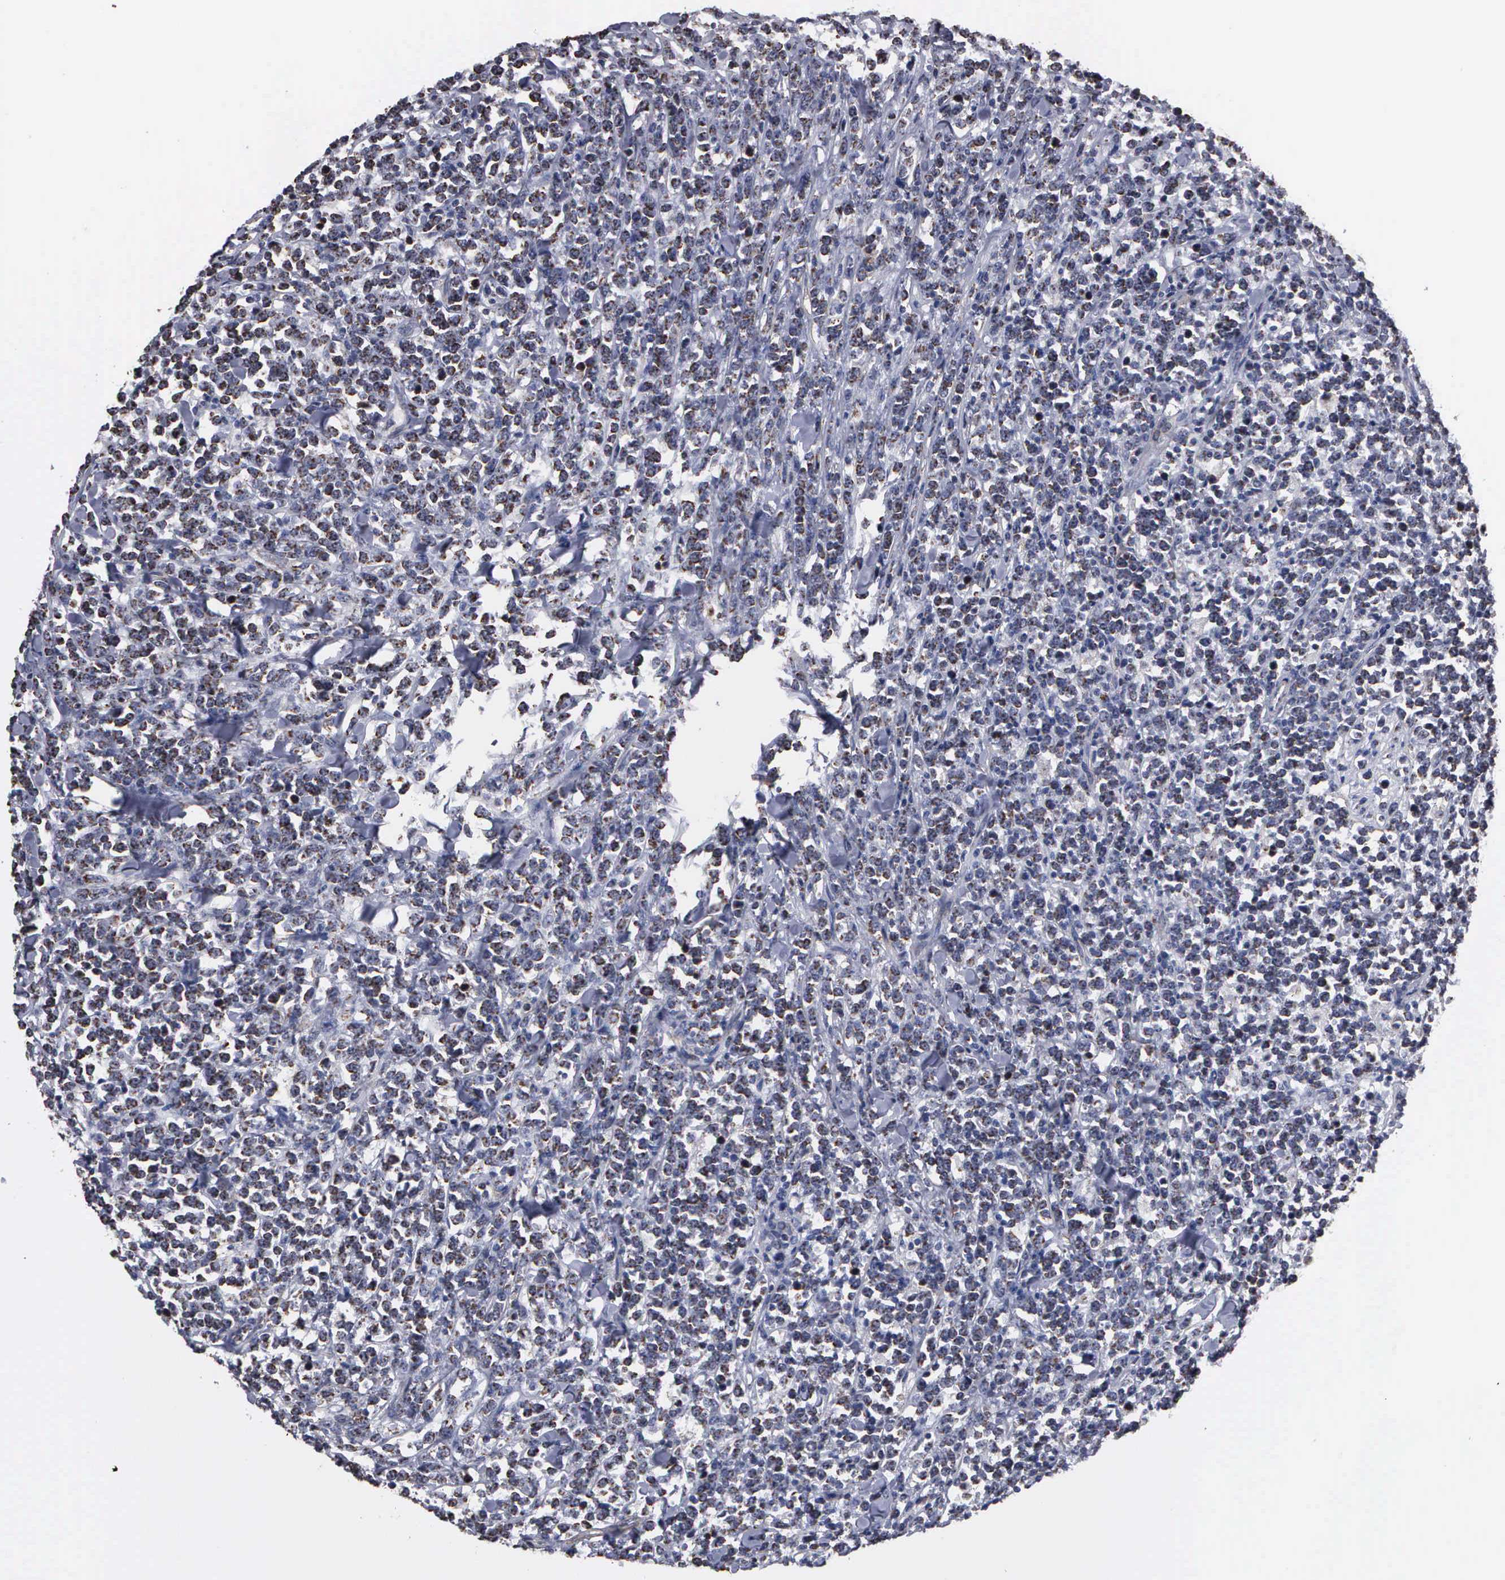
{"staining": {"intensity": "weak", "quantity": "25%-75%", "location": "cytoplasmic/membranous,nuclear"}, "tissue": "lymphoma", "cell_type": "Tumor cells", "image_type": "cancer", "snomed": [{"axis": "morphology", "description": "Malignant lymphoma, non-Hodgkin's type, High grade"}, {"axis": "topography", "description": "Small intestine"}, {"axis": "topography", "description": "Colon"}], "caption": "A brown stain shows weak cytoplasmic/membranous and nuclear positivity of a protein in lymphoma tumor cells. Nuclei are stained in blue.", "gene": "NGDN", "patient": {"sex": "male", "age": 8}}